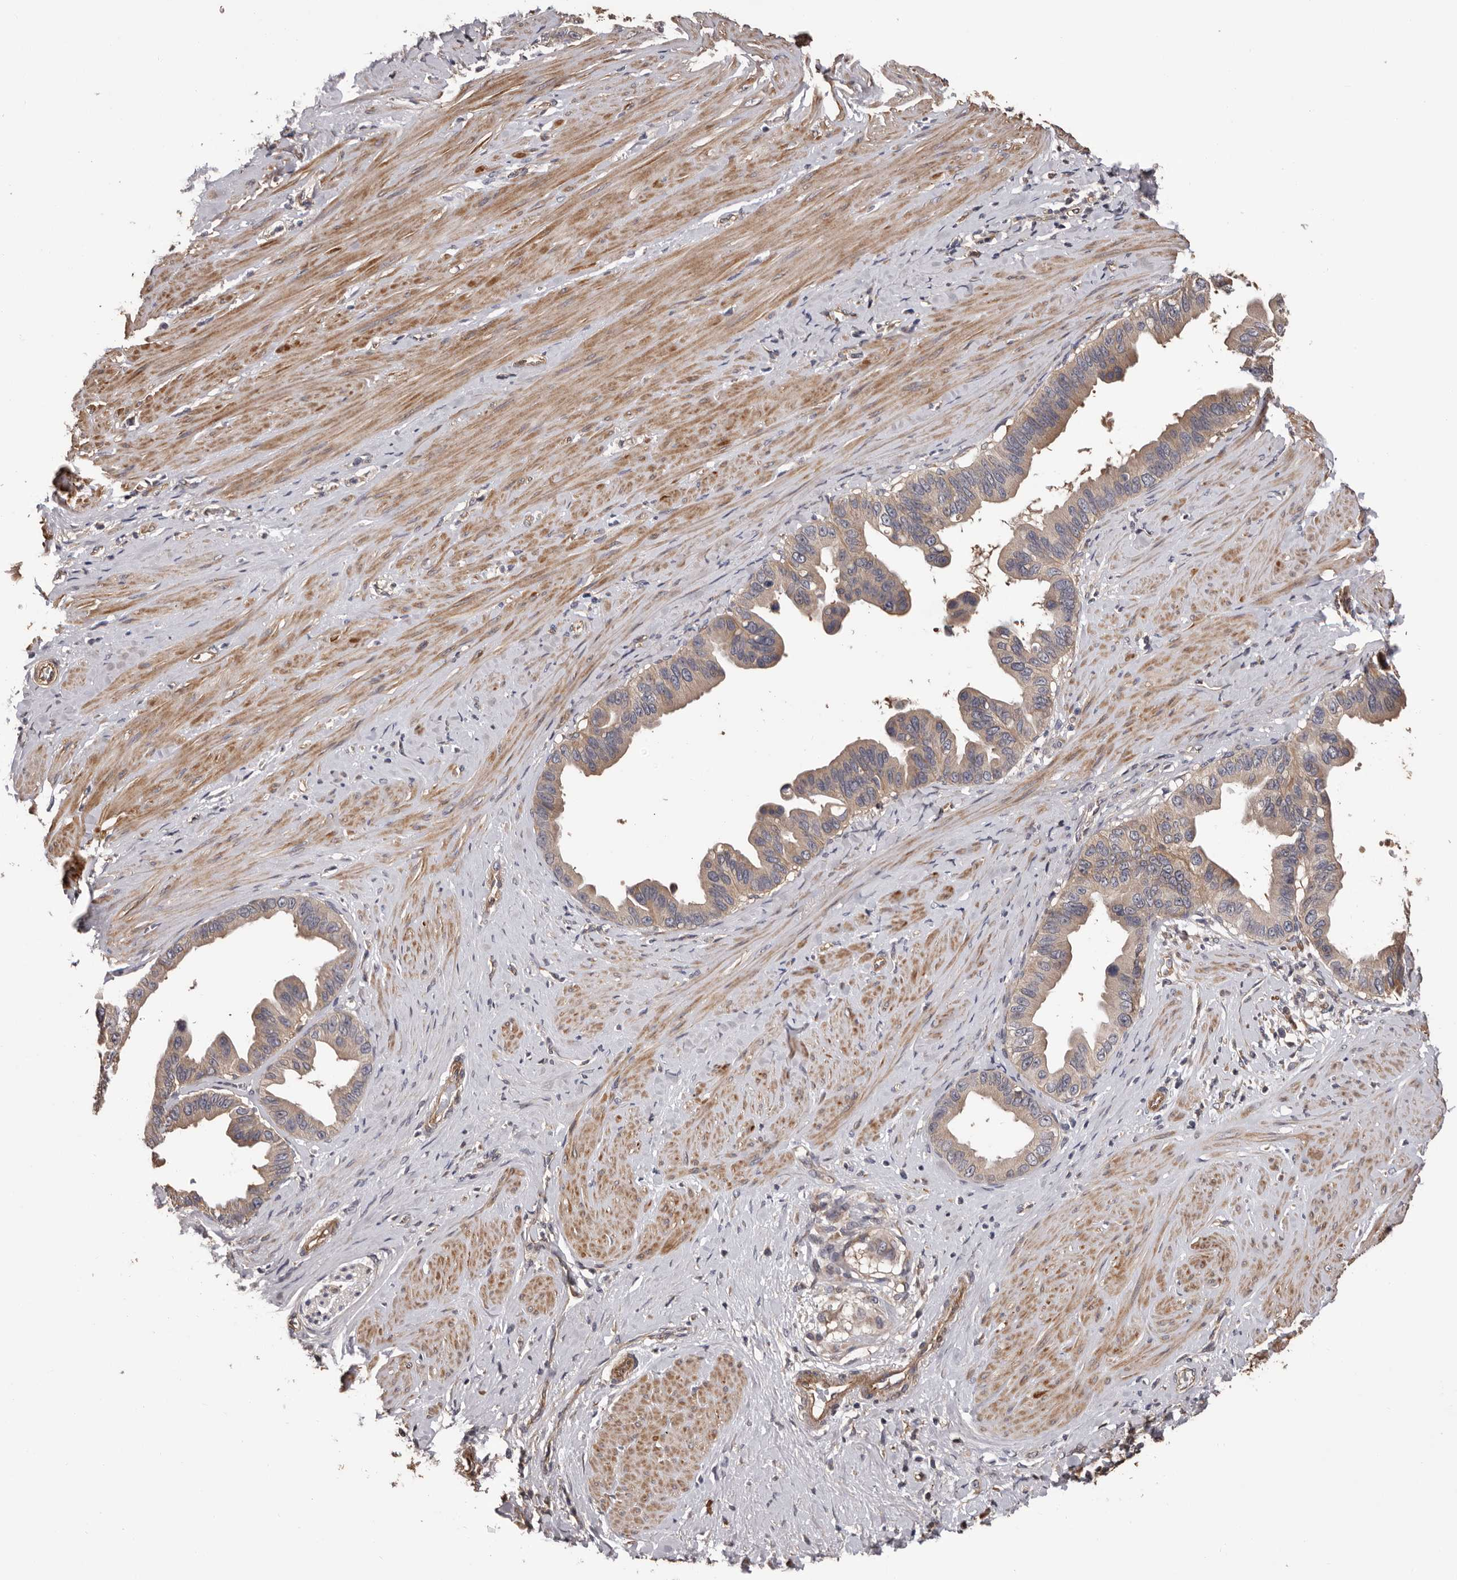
{"staining": {"intensity": "weak", "quantity": ">75%", "location": "cytoplasmic/membranous"}, "tissue": "pancreatic cancer", "cell_type": "Tumor cells", "image_type": "cancer", "snomed": [{"axis": "morphology", "description": "Adenocarcinoma, NOS"}, {"axis": "topography", "description": "Pancreas"}], "caption": "A brown stain highlights weak cytoplasmic/membranous expression of a protein in human pancreatic cancer (adenocarcinoma) tumor cells.", "gene": "ADAMTS2", "patient": {"sex": "female", "age": 56}}